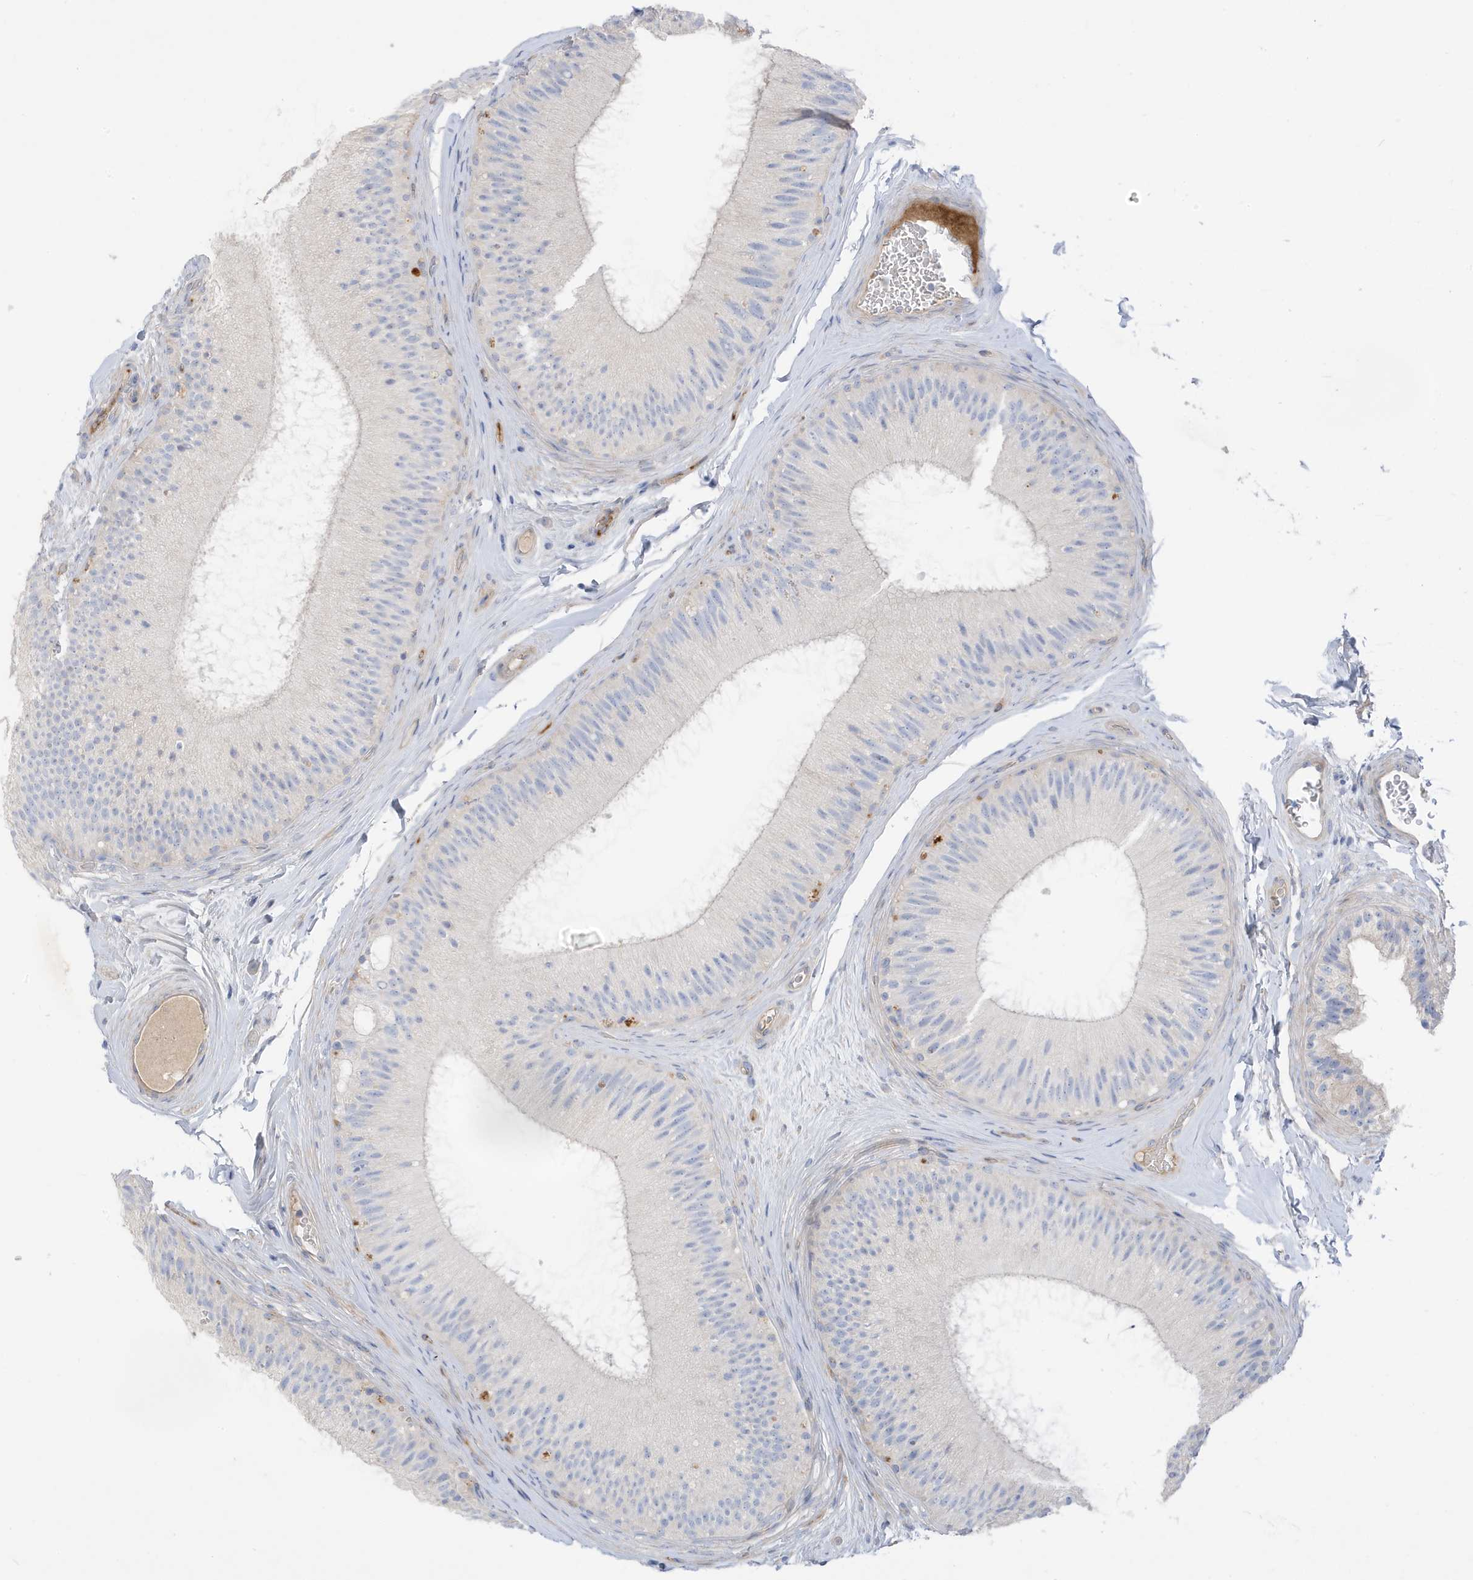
{"staining": {"intensity": "moderate", "quantity": "<25%", "location": "cytoplasmic/membranous"}, "tissue": "epididymis", "cell_type": "Glandular cells", "image_type": "normal", "snomed": [{"axis": "morphology", "description": "Normal tissue, NOS"}, {"axis": "topography", "description": "Epididymis"}], "caption": "Normal epididymis shows moderate cytoplasmic/membranous expression in about <25% of glandular cells, visualized by immunohistochemistry.", "gene": "ATP13A5", "patient": {"sex": "male", "age": 45}}